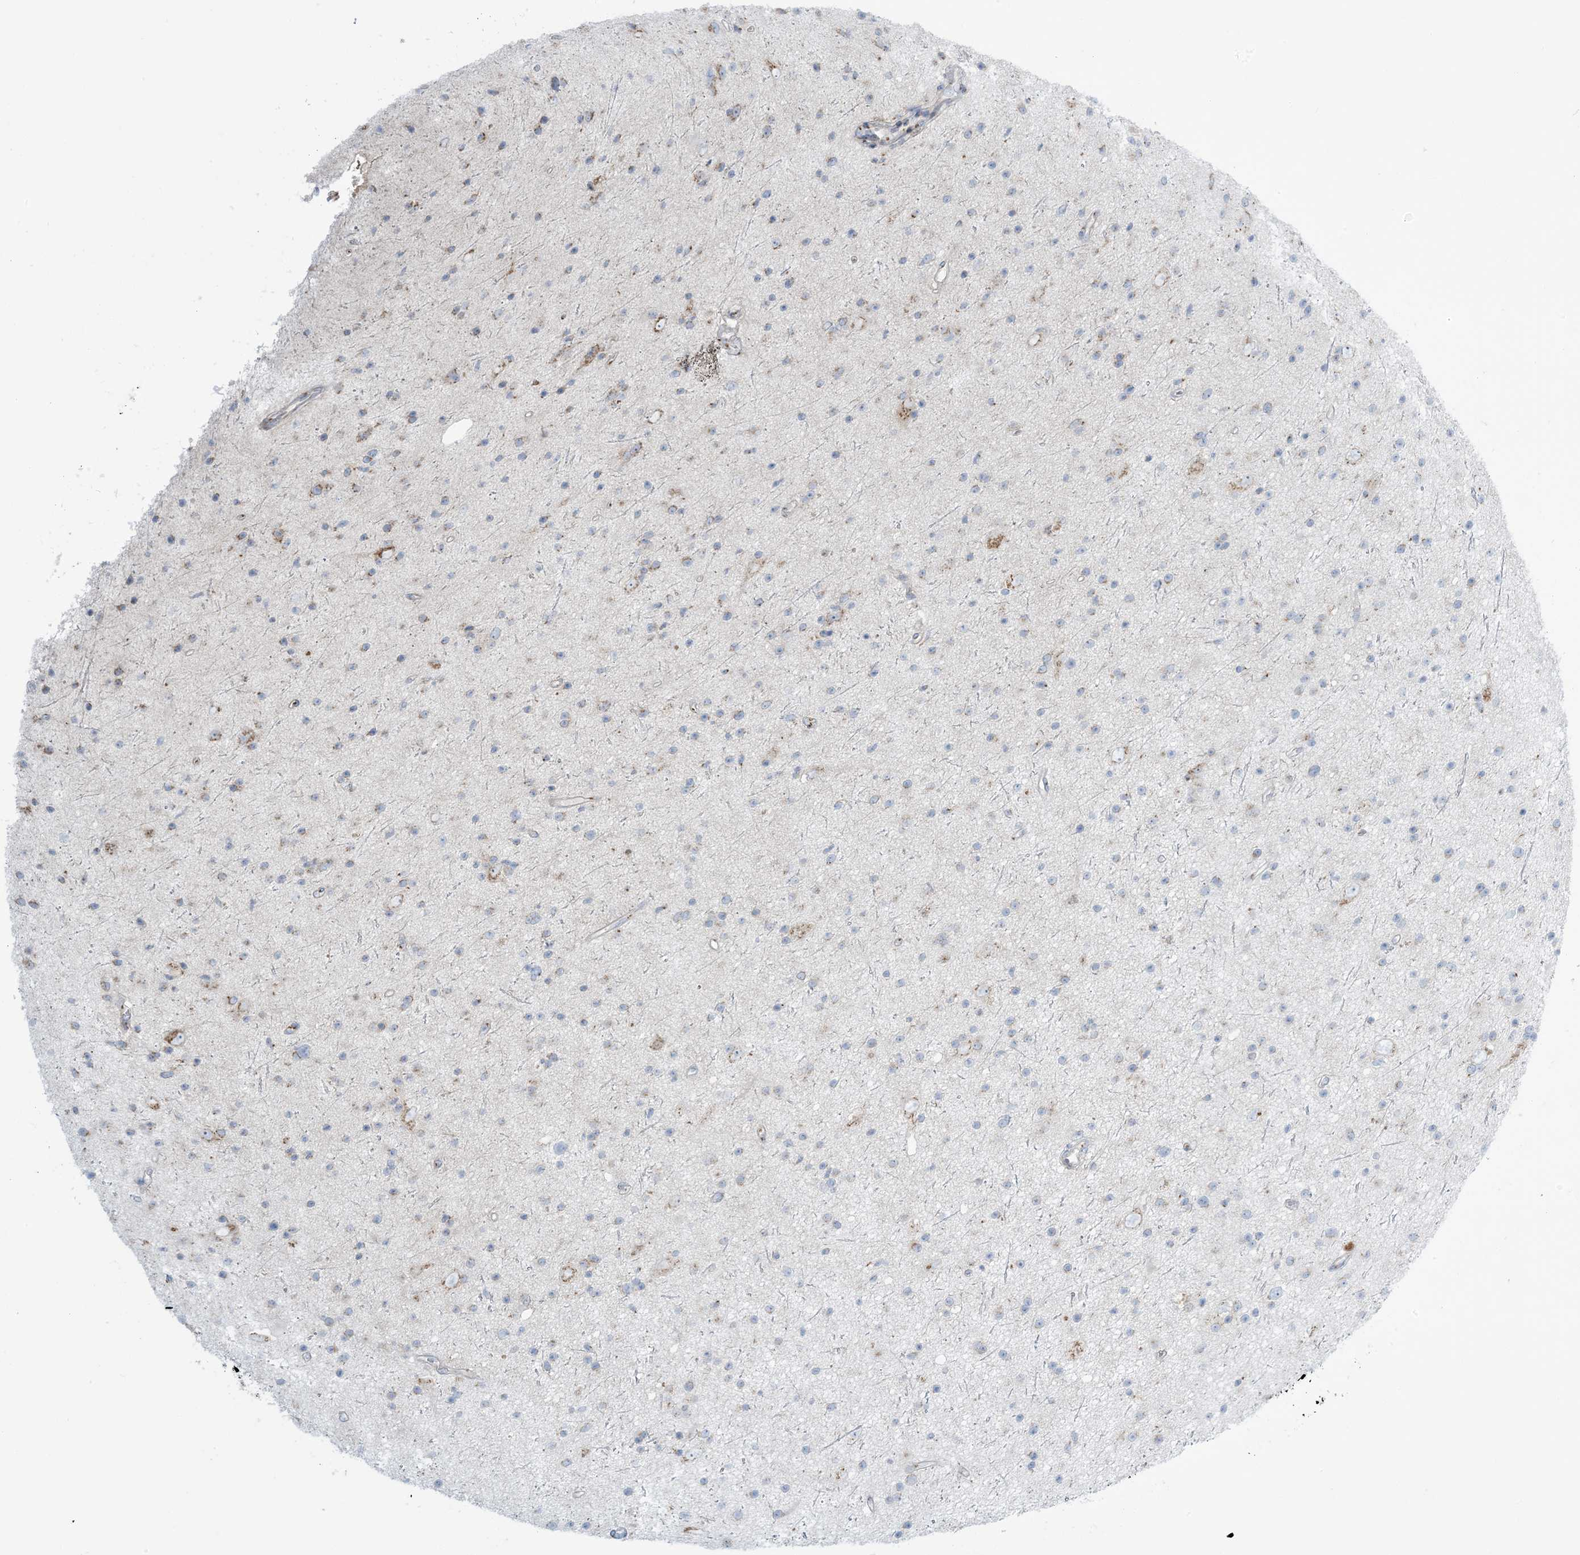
{"staining": {"intensity": "weak", "quantity": "<25%", "location": "cytoplasmic/membranous"}, "tissue": "glioma", "cell_type": "Tumor cells", "image_type": "cancer", "snomed": [{"axis": "morphology", "description": "Glioma, malignant, Low grade"}, {"axis": "topography", "description": "Cerebral cortex"}], "caption": "Tumor cells are negative for protein expression in human glioma. Brightfield microscopy of IHC stained with DAB (brown) and hematoxylin (blue), captured at high magnification.", "gene": "AFTPH", "patient": {"sex": "female", "age": 39}}